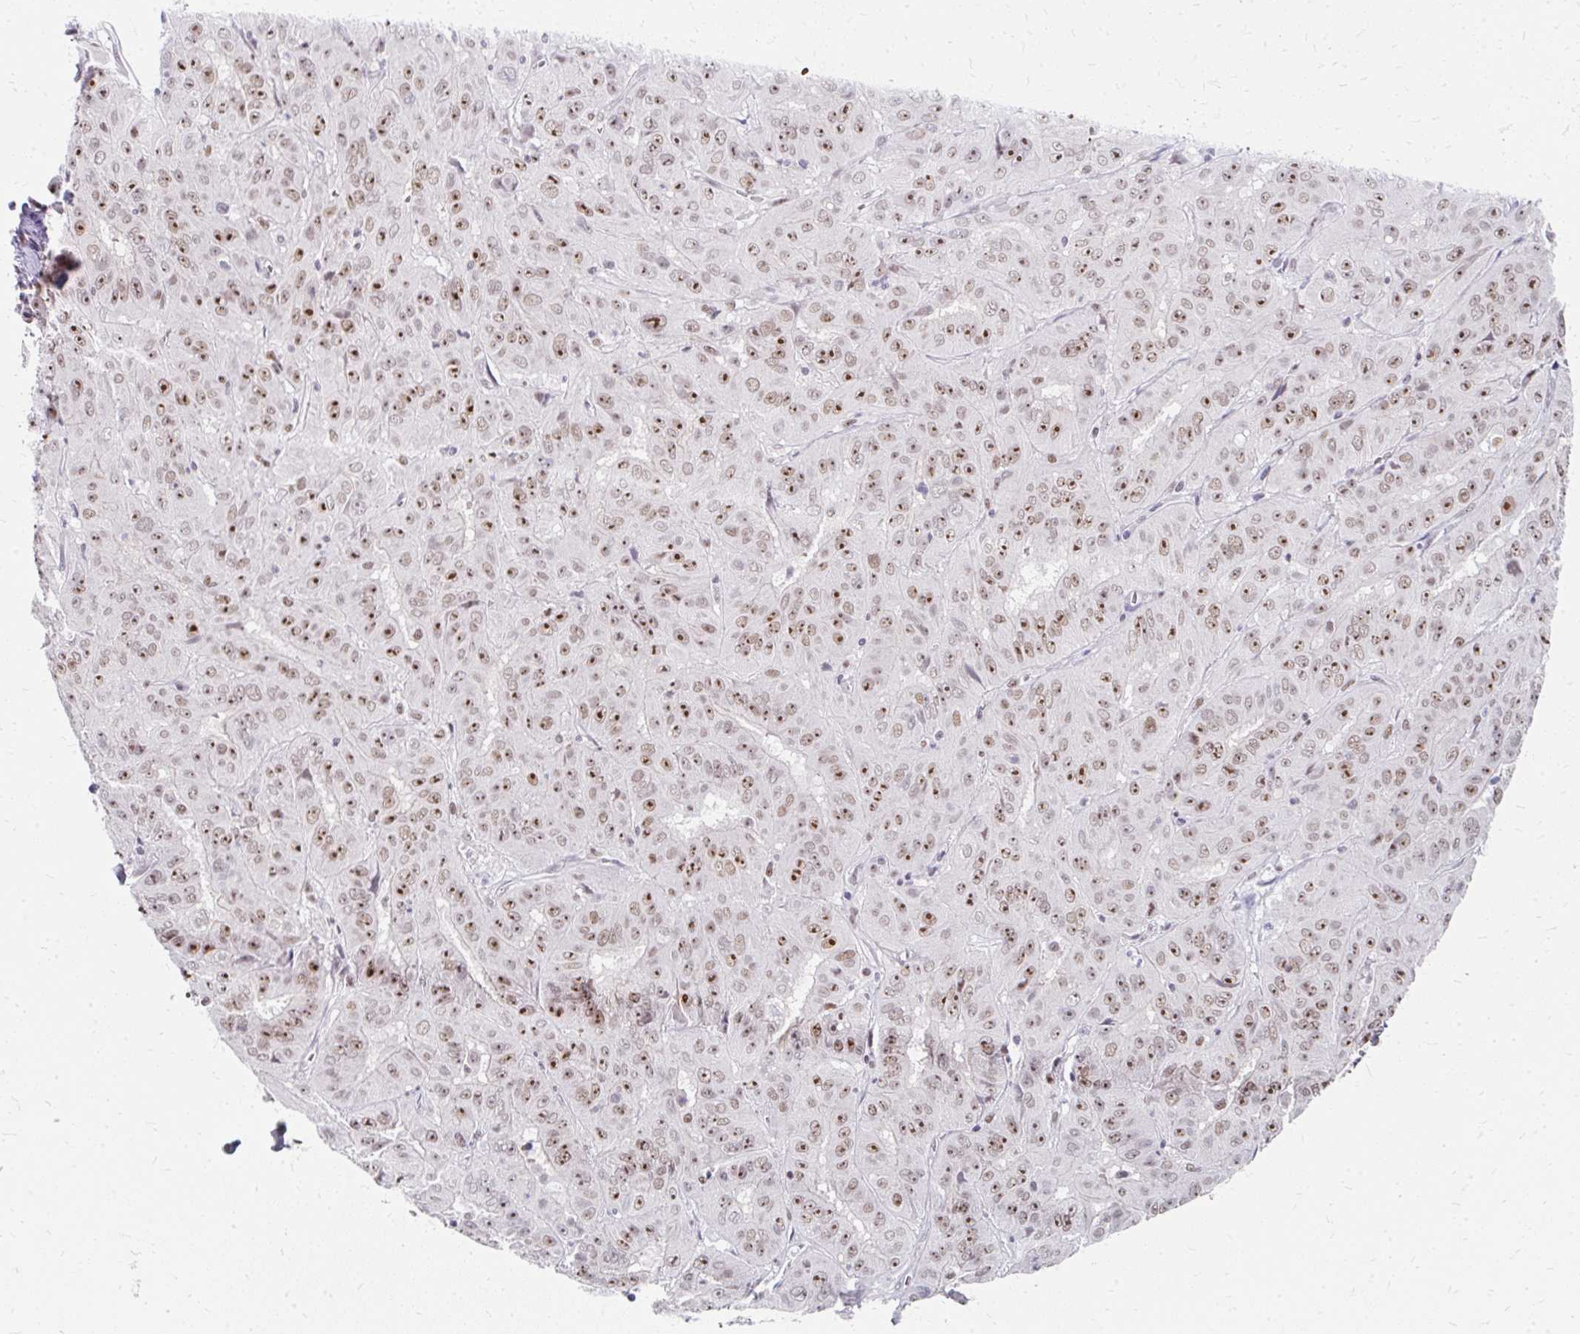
{"staining": {"intensity": "moderate", "quantity": ">75%", "location": "nuclear"}, "tissue": "pancreatic cancer", "cell_type": "Tumor cells", "image_type": "cancer", "snomed": [{"axis": "morphology", "description": "Adenocarcinoma, NOS"}, {"axis": "topography", "description": "Pancreas"}], "caption": "IHC (DAB) staining of human pancreatic cancer demonstrates moderate nuclear protein expression in about >75% of tumor cells.", "gene": "GTF2H1", "patient": {"sex": "male", "age": 63}}